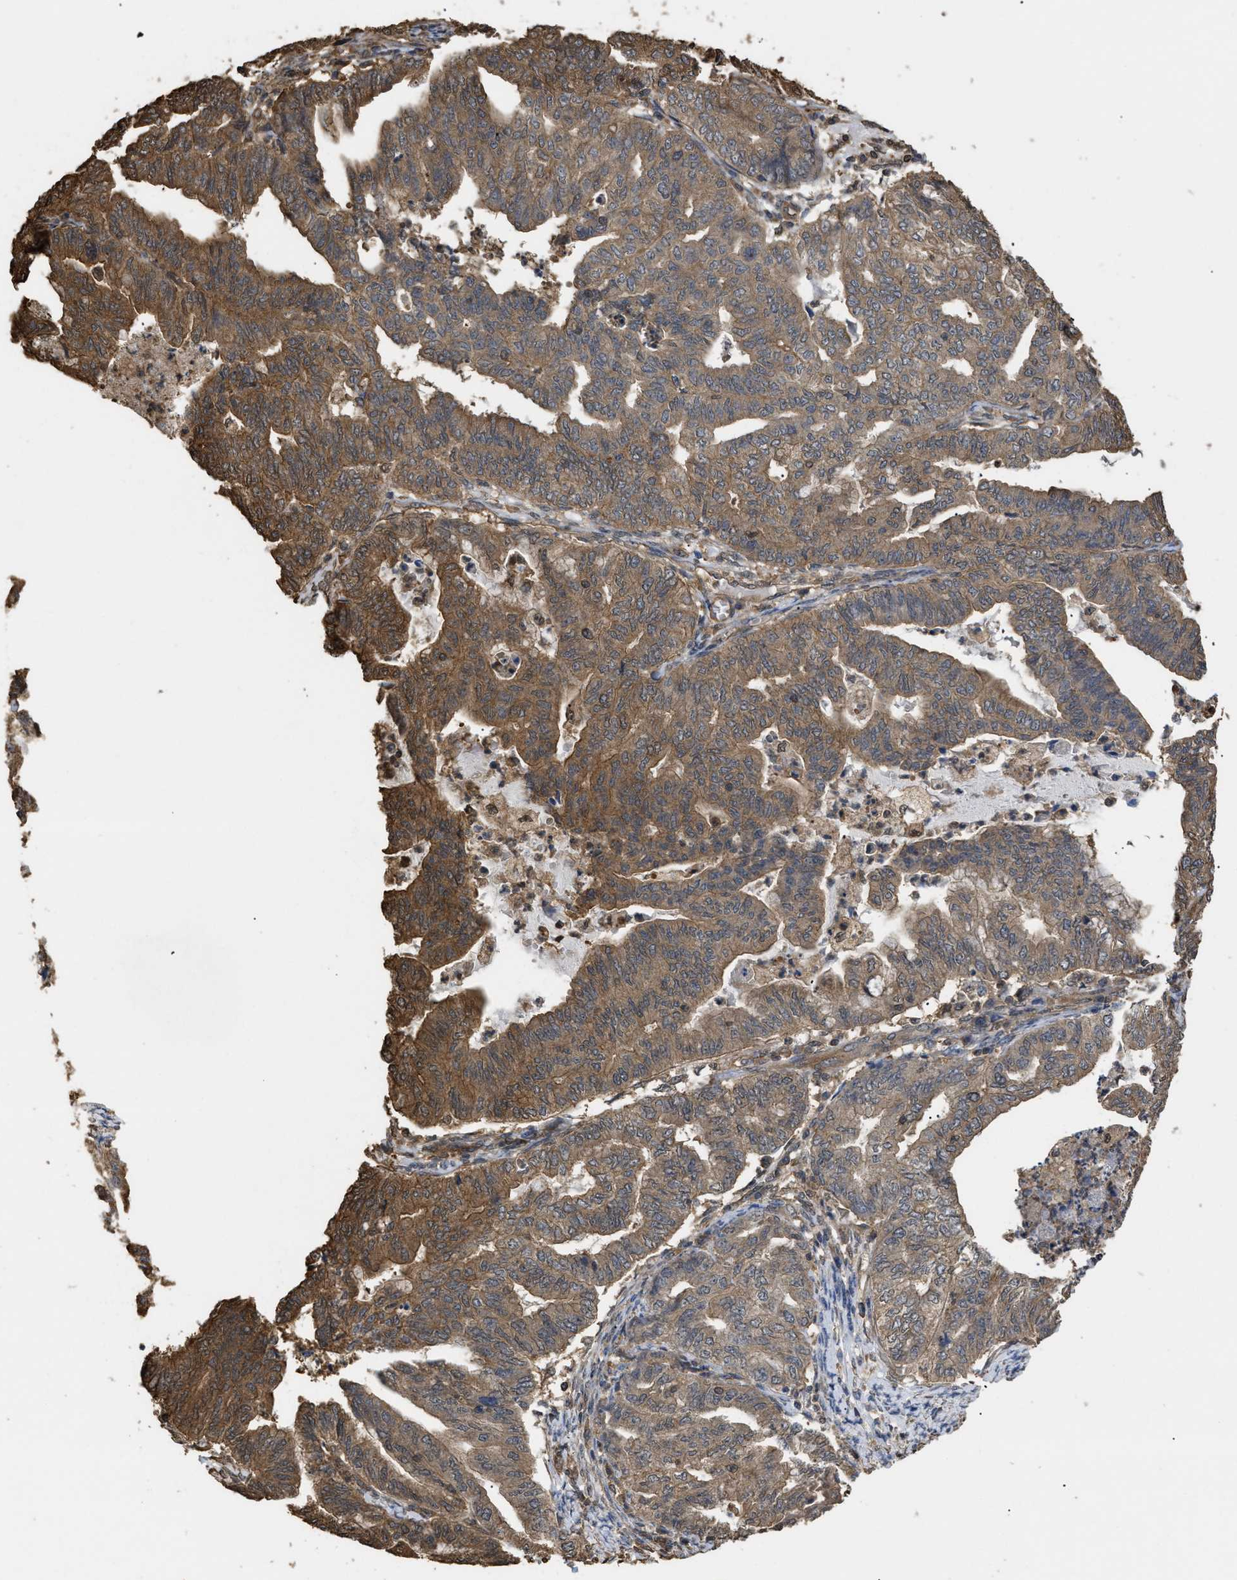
{"staining": {"intensity": "moderate", "quantity": ">75%", "location": "cytoplasmic/membranous"}, "tissue": "endometrial cancer", "cell_type": "Tumor cells", "image_type": "cancer", "snomed": [{"axis": "morphology", "description": "Adenocarcinoma, NOS"}, {"axis": "topography", "description": "Endometrium"}], "caption": "A micrograph showing moderate cytoplasmic/membranous staining in about >75% of tumor cells in endometrial adenocarcinoma, as visualized by brown immunohistochemical staining.", "gene": "CALM1", "patient": {"sex": "female", "age": 79}}